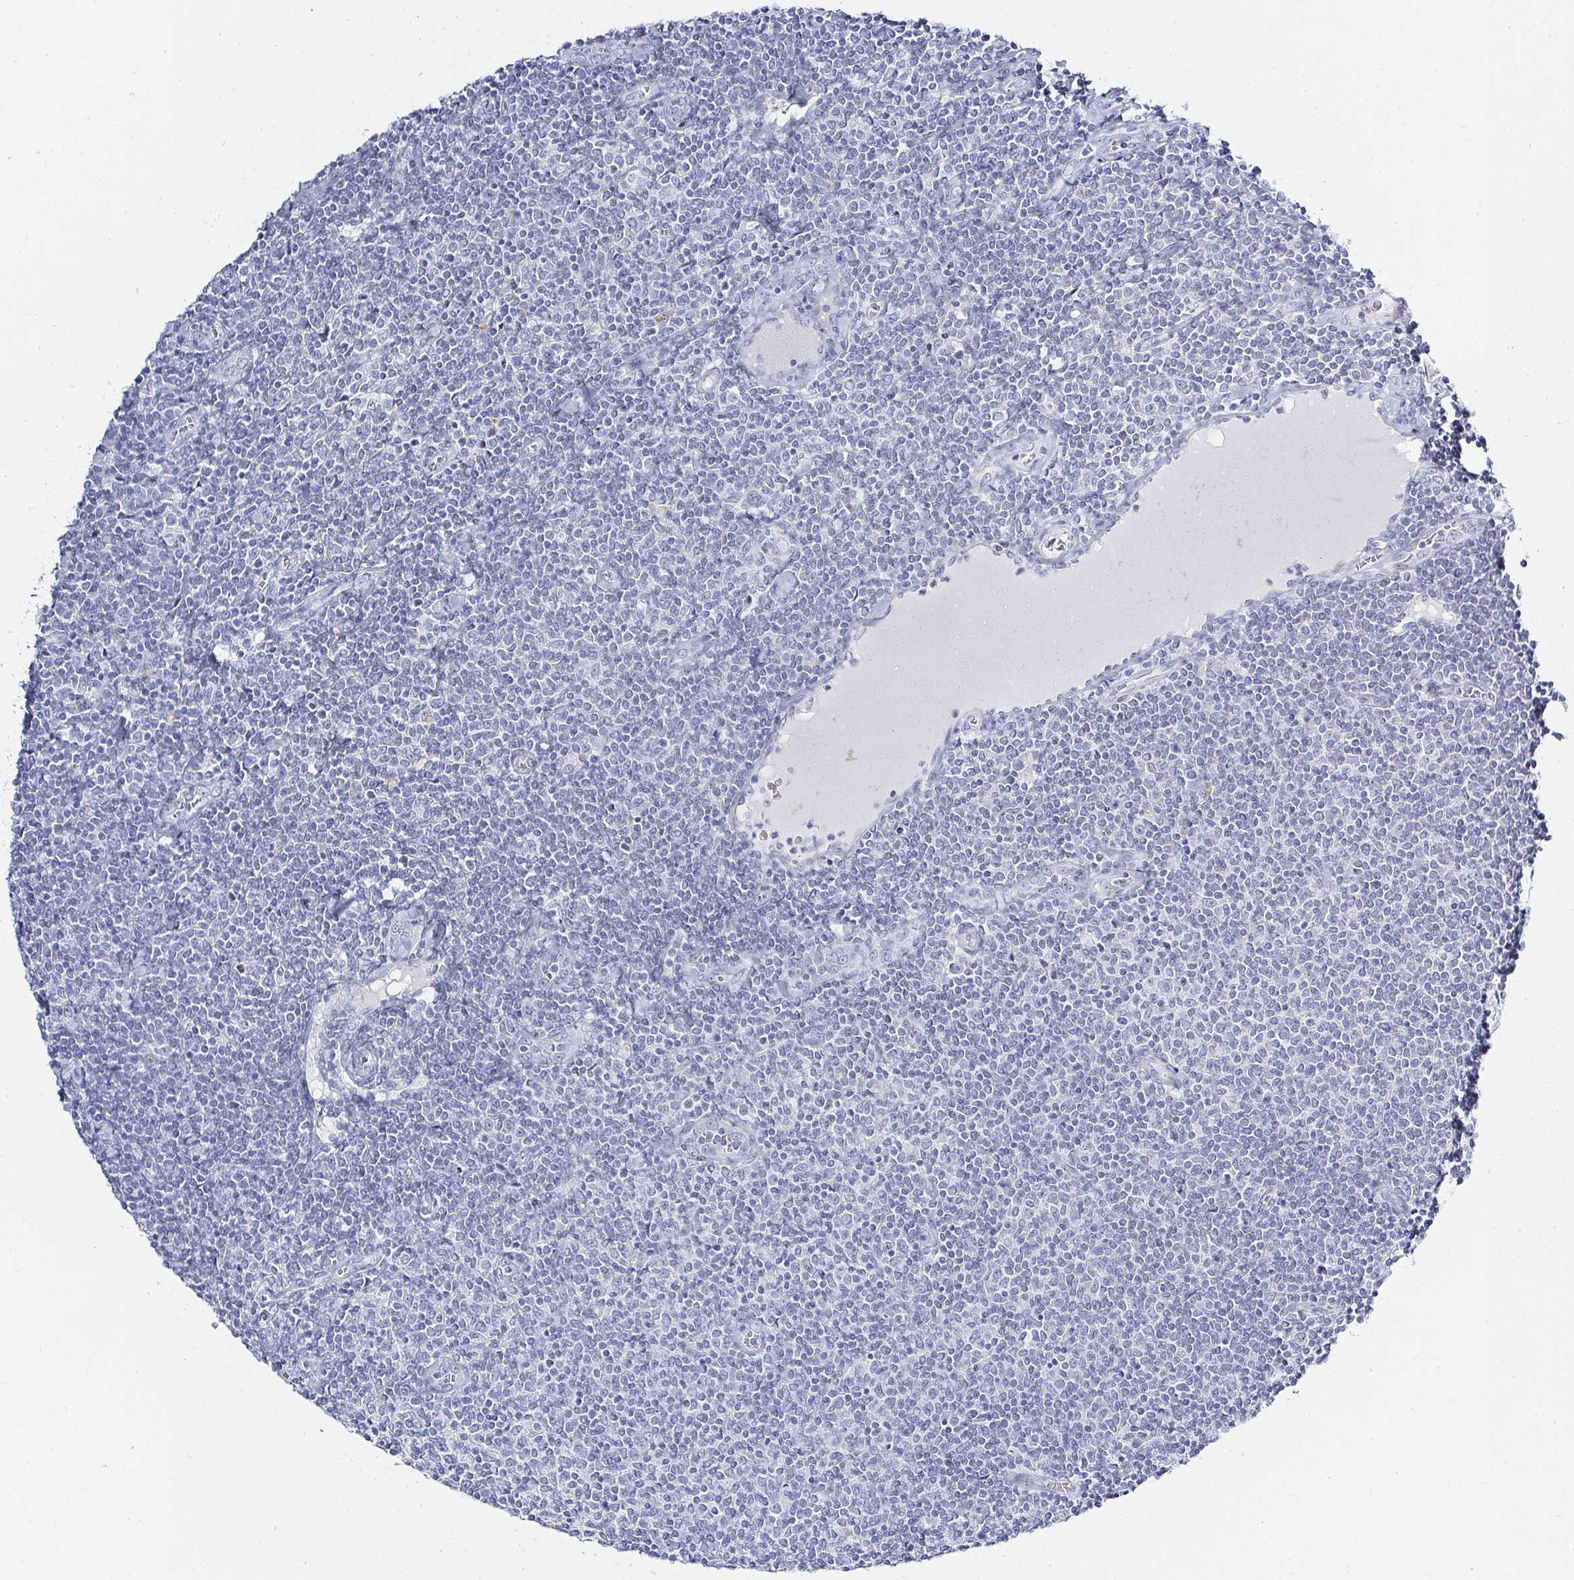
{"staining": {"intensity": "negative", "quantity": "none", "location": "none"}, "tissue": "lymphoma", "cell_type": "Tumor cells", "image_type": "cancer", "snomed": [{"axis": "morphology", "description": "Malignant lymphoma, non-Hodgkin's type, Low grade"}, {"axis": "topography", "description": "Lymph node"}], "caption": "A histopathology image of malignant lymphoma, non-Hodgkin's type (low-grade) stained for a protein exhibits no brown staining in tumor cells.", "gene": "ACAN", "patient": {"sex": "male", "age": 52}}